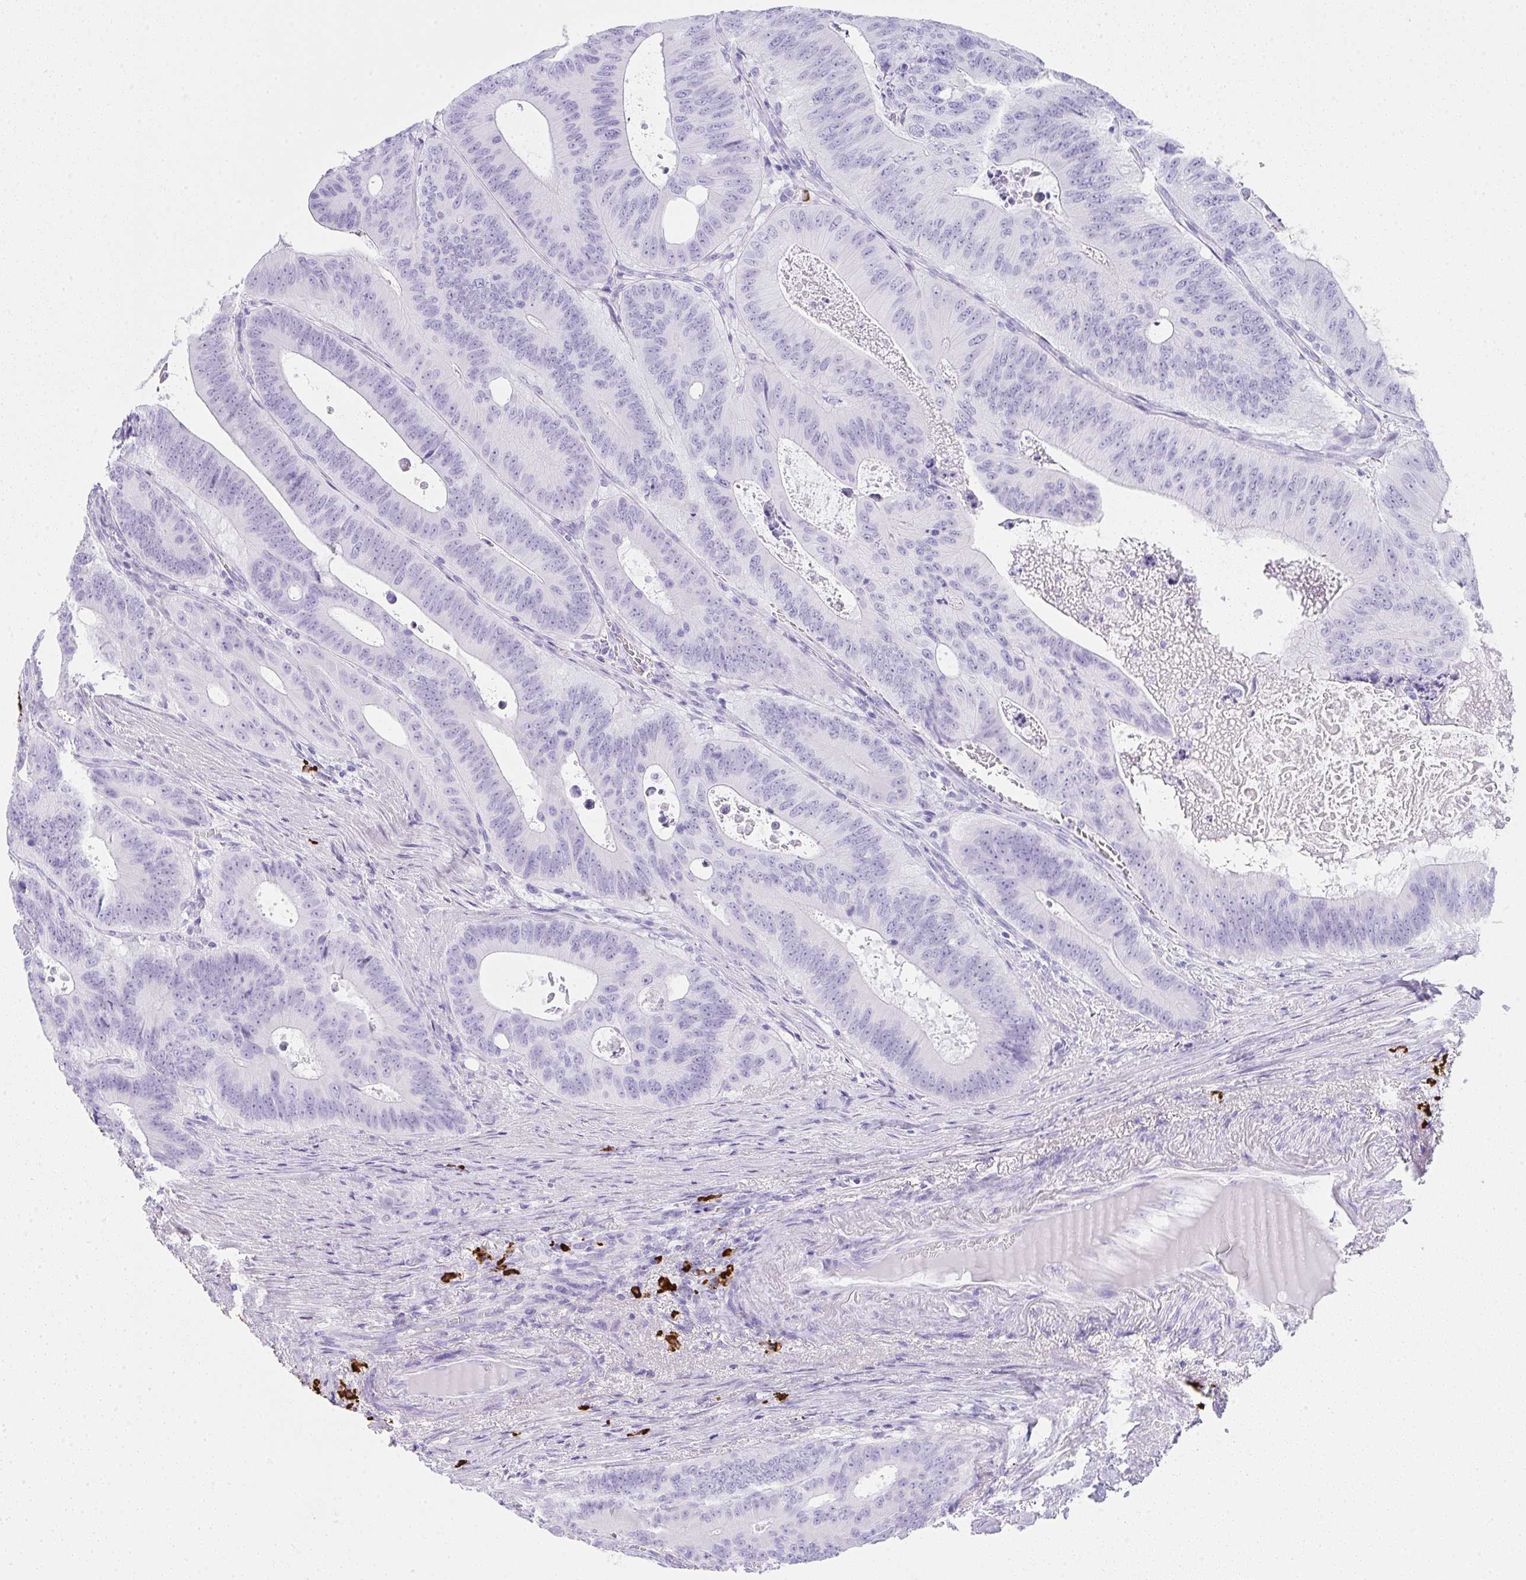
{"staining": {"intensity": "negative", "quantity": "none", "location": "none"}, "tissue": "colorectal cancer", "cell_type": "Tumor cells", "image_type": "cancer", "snomed": [{"axis": "morphology", "description": "Adenocarcinoma, NOS"}, {"axis": "topography", "description": "Colon"}], "caption": "Tumor cells show no significant expression in colorectal cancer (adenocarcinoma).", "gene": "CDADC1", "patient": {"sex": "male", "age": 62}}